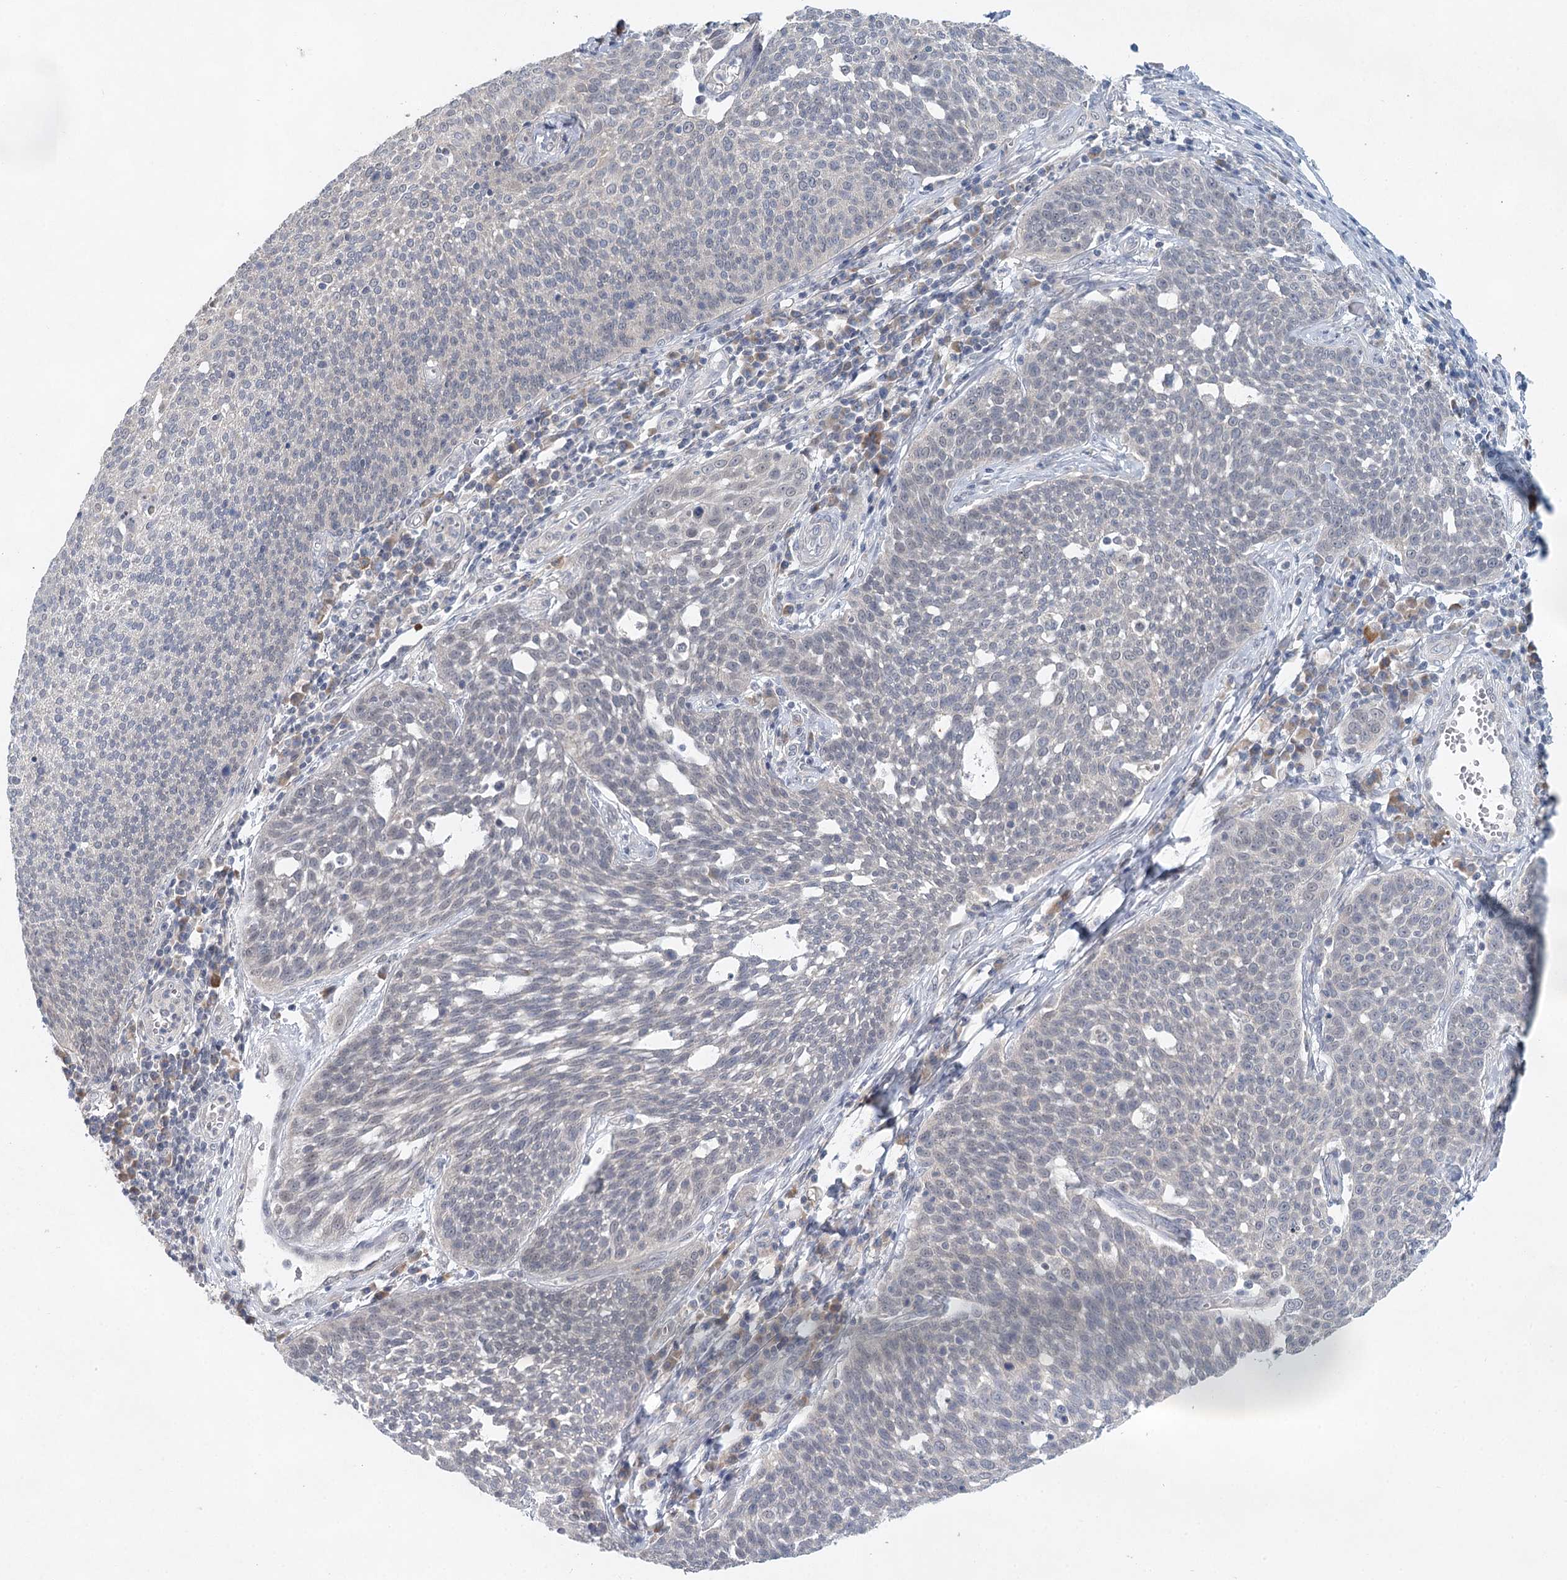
{"staining": {"intensity": "negative", "quantity": "none", "location": "none"}, "tissue": "cervical cancer", "cell_type": "Tumor cells", "image_type": "cancer", "snomed": [{"axis": "morphology", "description": "Squamous cell carcinoma, NOS"}, {"axis": "topography", "description": "Cervix"}], "caption": "This is an IHC histopathology image of human squamous cell carcinoma (cervical). There is no staining in tumor cells.", "gene": "BLTP1", "patient": {"sex": "female", "age": 34}}